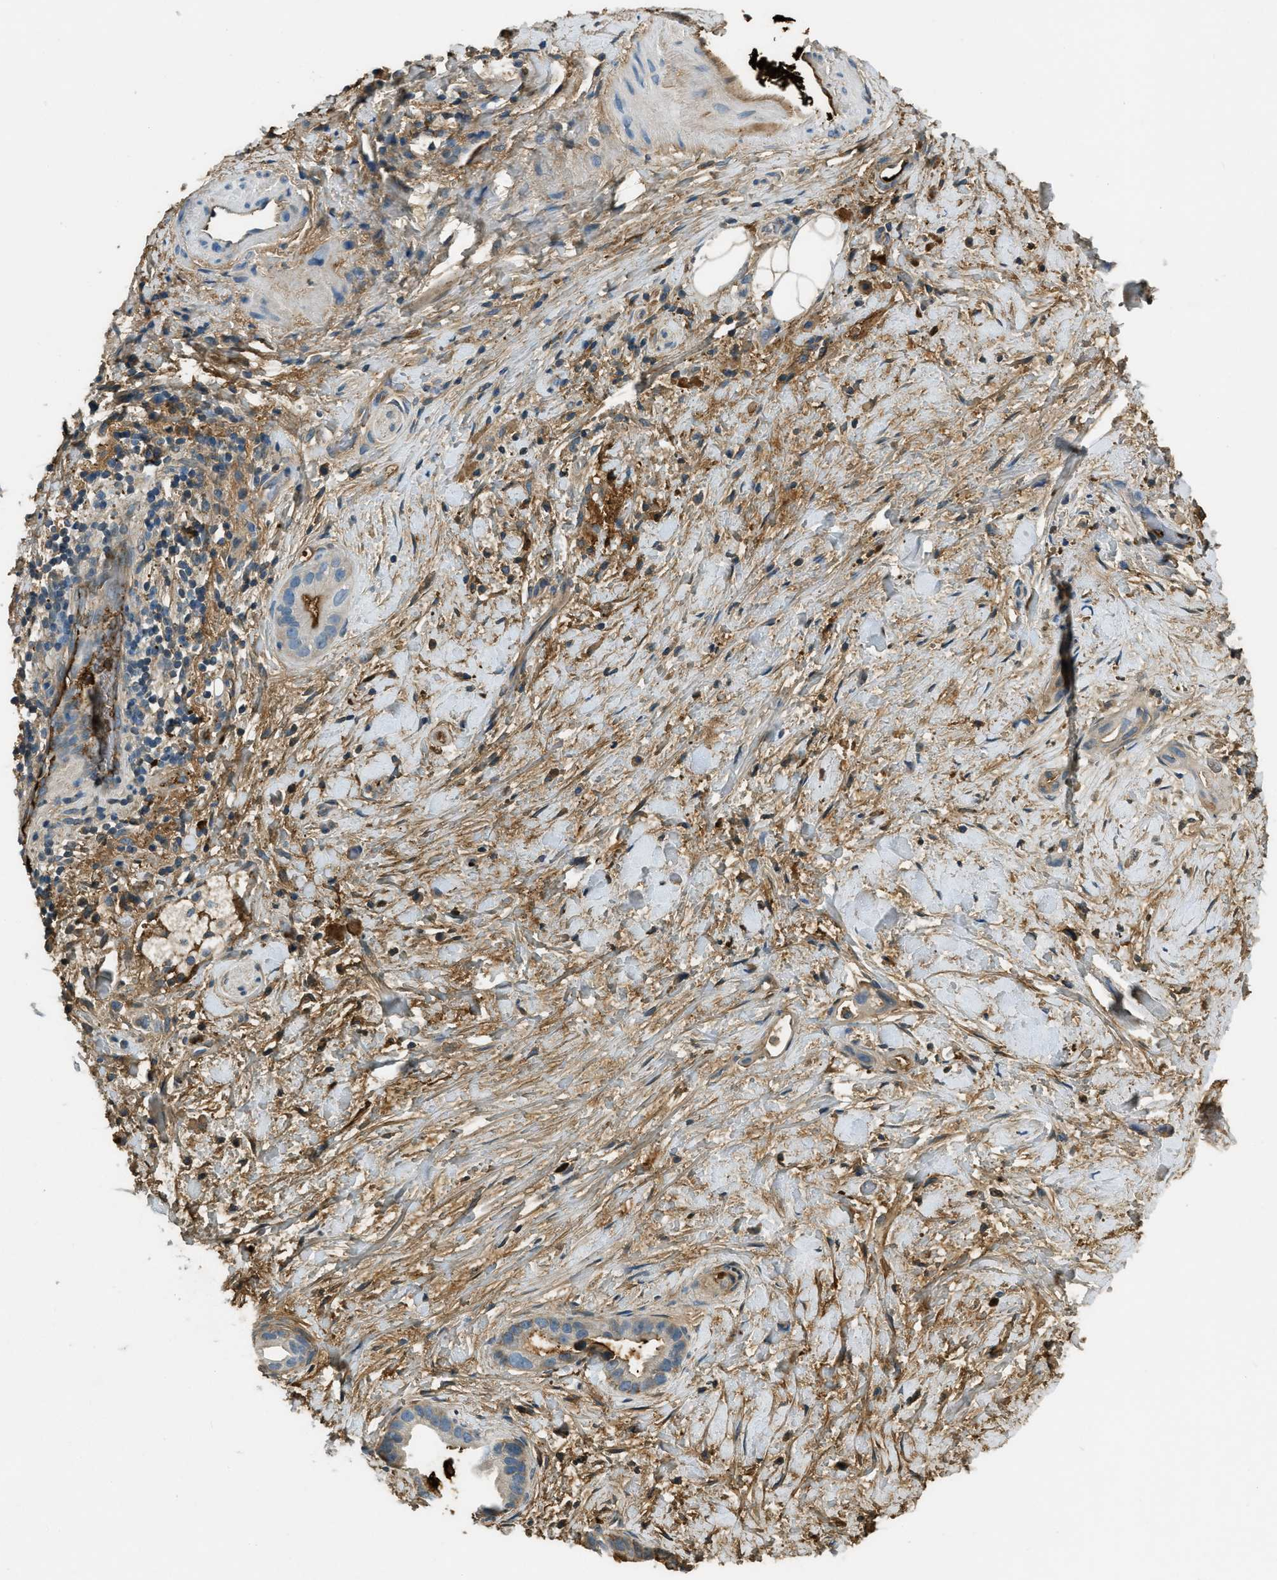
{"staining": {"intensity": "moderate", "quantity": "25%-75%", "location": "cytoplasmic/membranous"}, "tissue": "pancreatic cancer", "cell_type": "Tumor cells", "image_type": "cancer", "snomed": [{"axis": "morphology", "description": "Adenocarcinoma, NOS"}, {"axis": "topography", "description": "Pancreas"}], "caption": "Tumor cells demonstrate medium levels of moderate cytoplasmic/membranous positivity in approximately 25%-75% of cells in pancreatic cancer (adenocarcinoma). (IHC, brightfield microscopy, high magnification).", "gene": "PRTN3", "patient": {"sex": "male", "age": 55}}